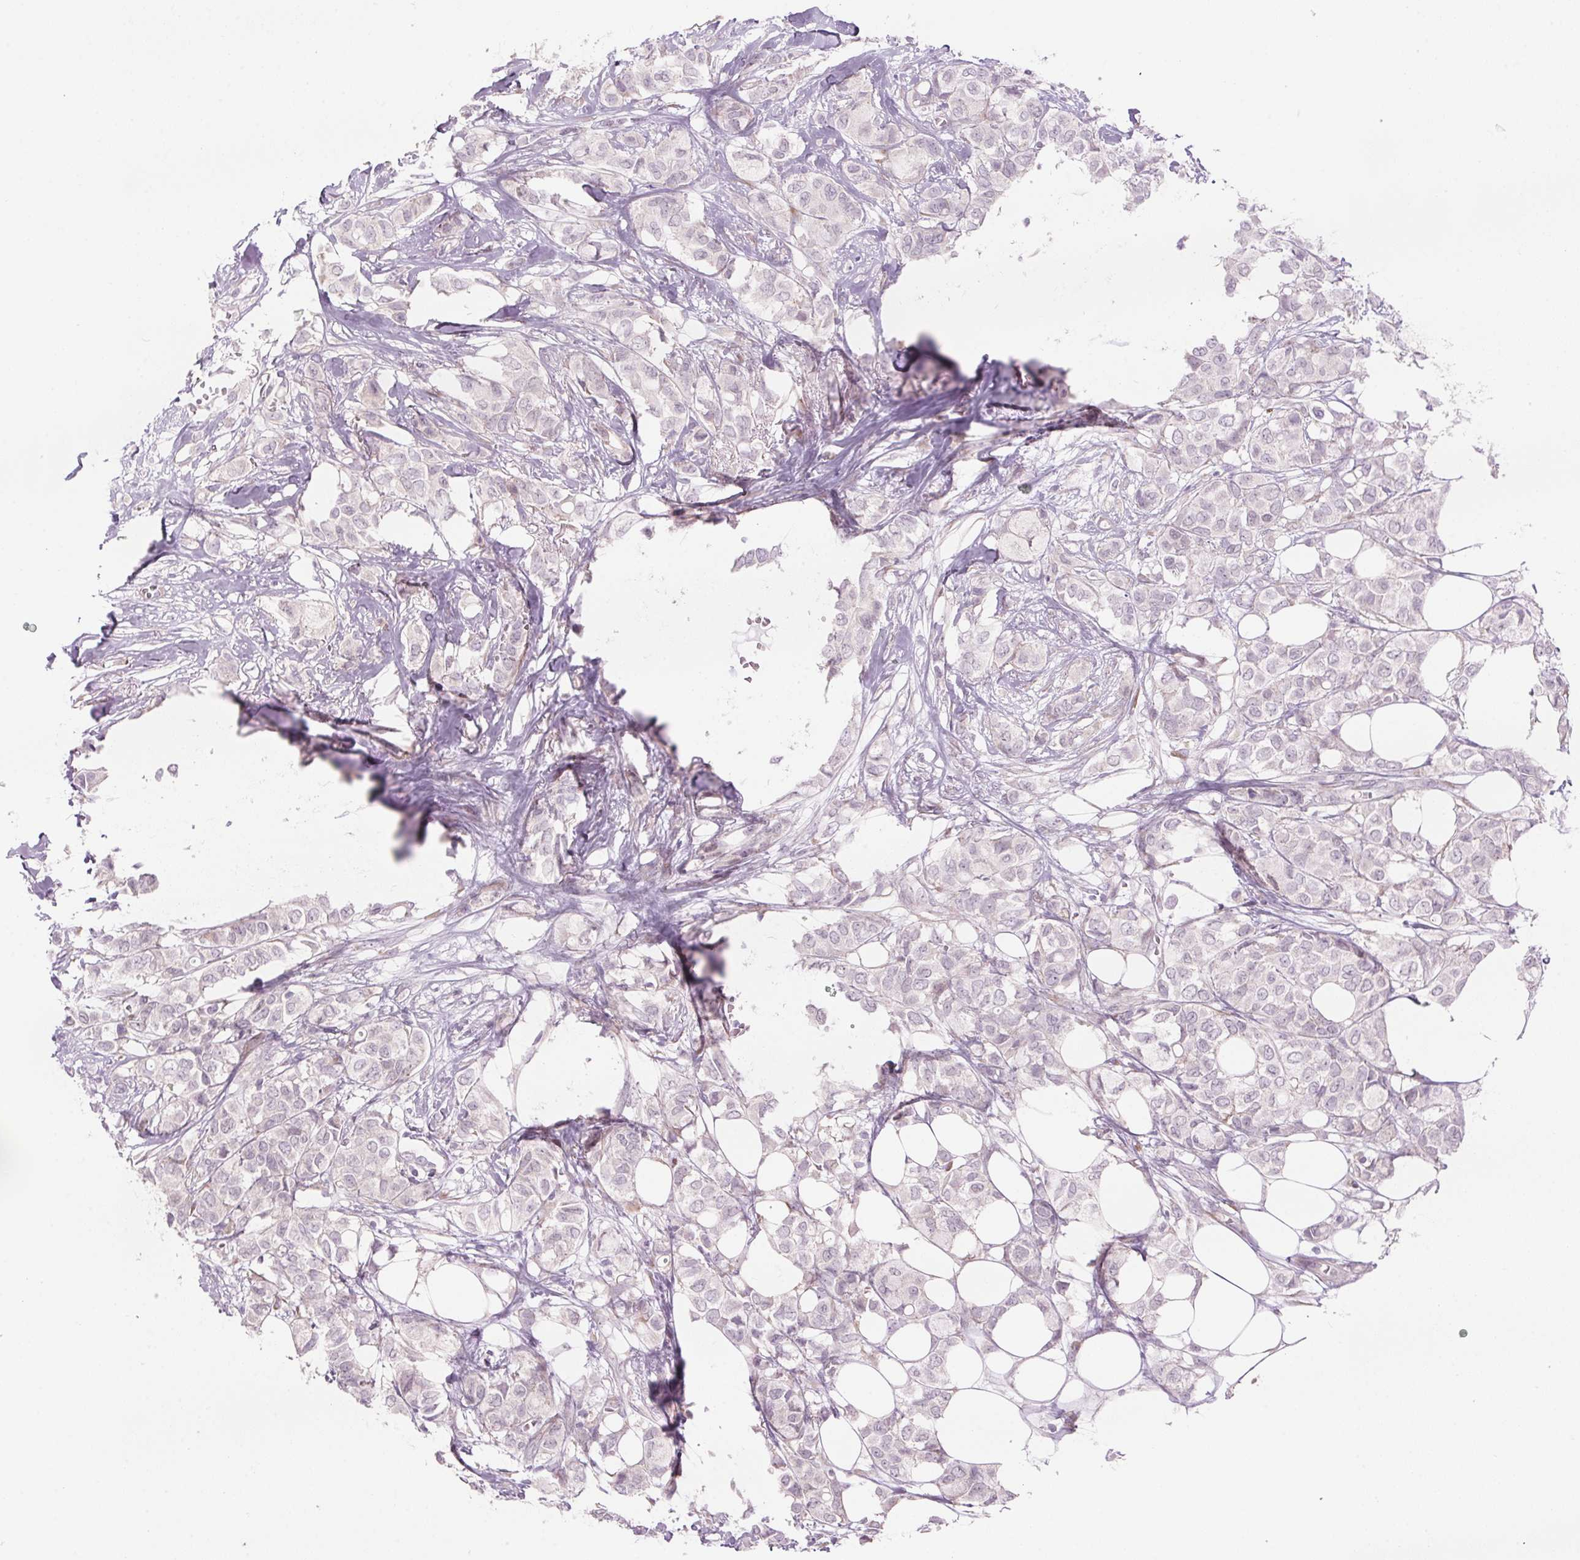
{"staining": {"intensity": "negative", "quantity": "none", "location": "none"}, "tissue": "breast cancer", "cell_type": "Tumor cells", "image_type": "cancer", "snomed": [{"axis": "morphology", "description": "Duct carcinoma"}, {"axis": "topography", "description": "Breast"}], "caption": "Tumor cells show no significant expression in breast intraductal carcinoma.", "gene": "GNMT", "patient": {"sex": "female", "age": 85}}